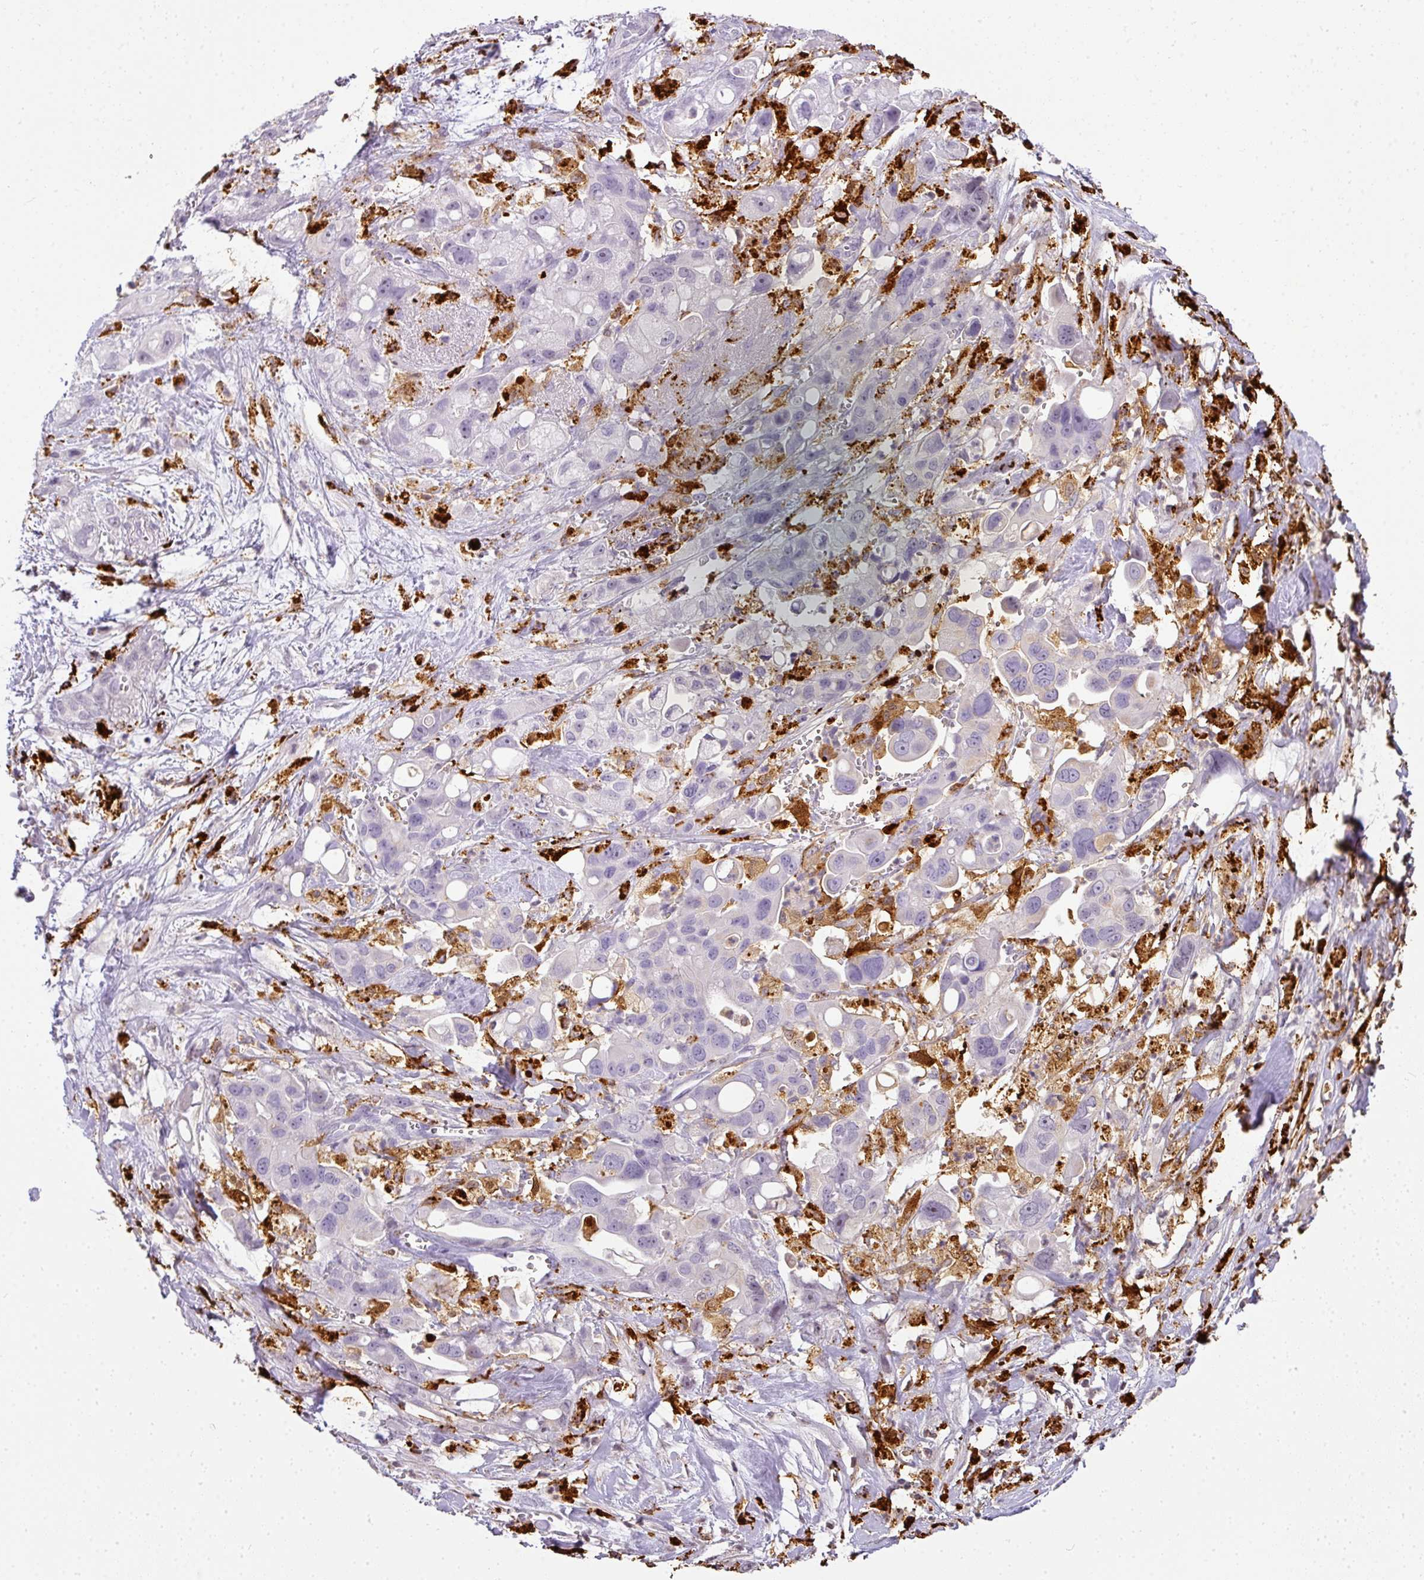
{"staining": {"intensity": "negative", "quantity": "none", "location": "none"}, "tissue": "pancreatic cancer", "cell_type": "Tumor cells", "image_type": "cancer", "snomed": [{"axis": "morphology", "description": "Adenocarcinoma, NOS"}, {"axis": "topography", "description": "Pancreas"}], "caption": "DAB immunohistochemical staining of adenocarcinoma (pancreatic) demonstrates no significant expression in tumor cells.", "gene": "MMACHC", "patient": {"sex": "male", "age": 68}}